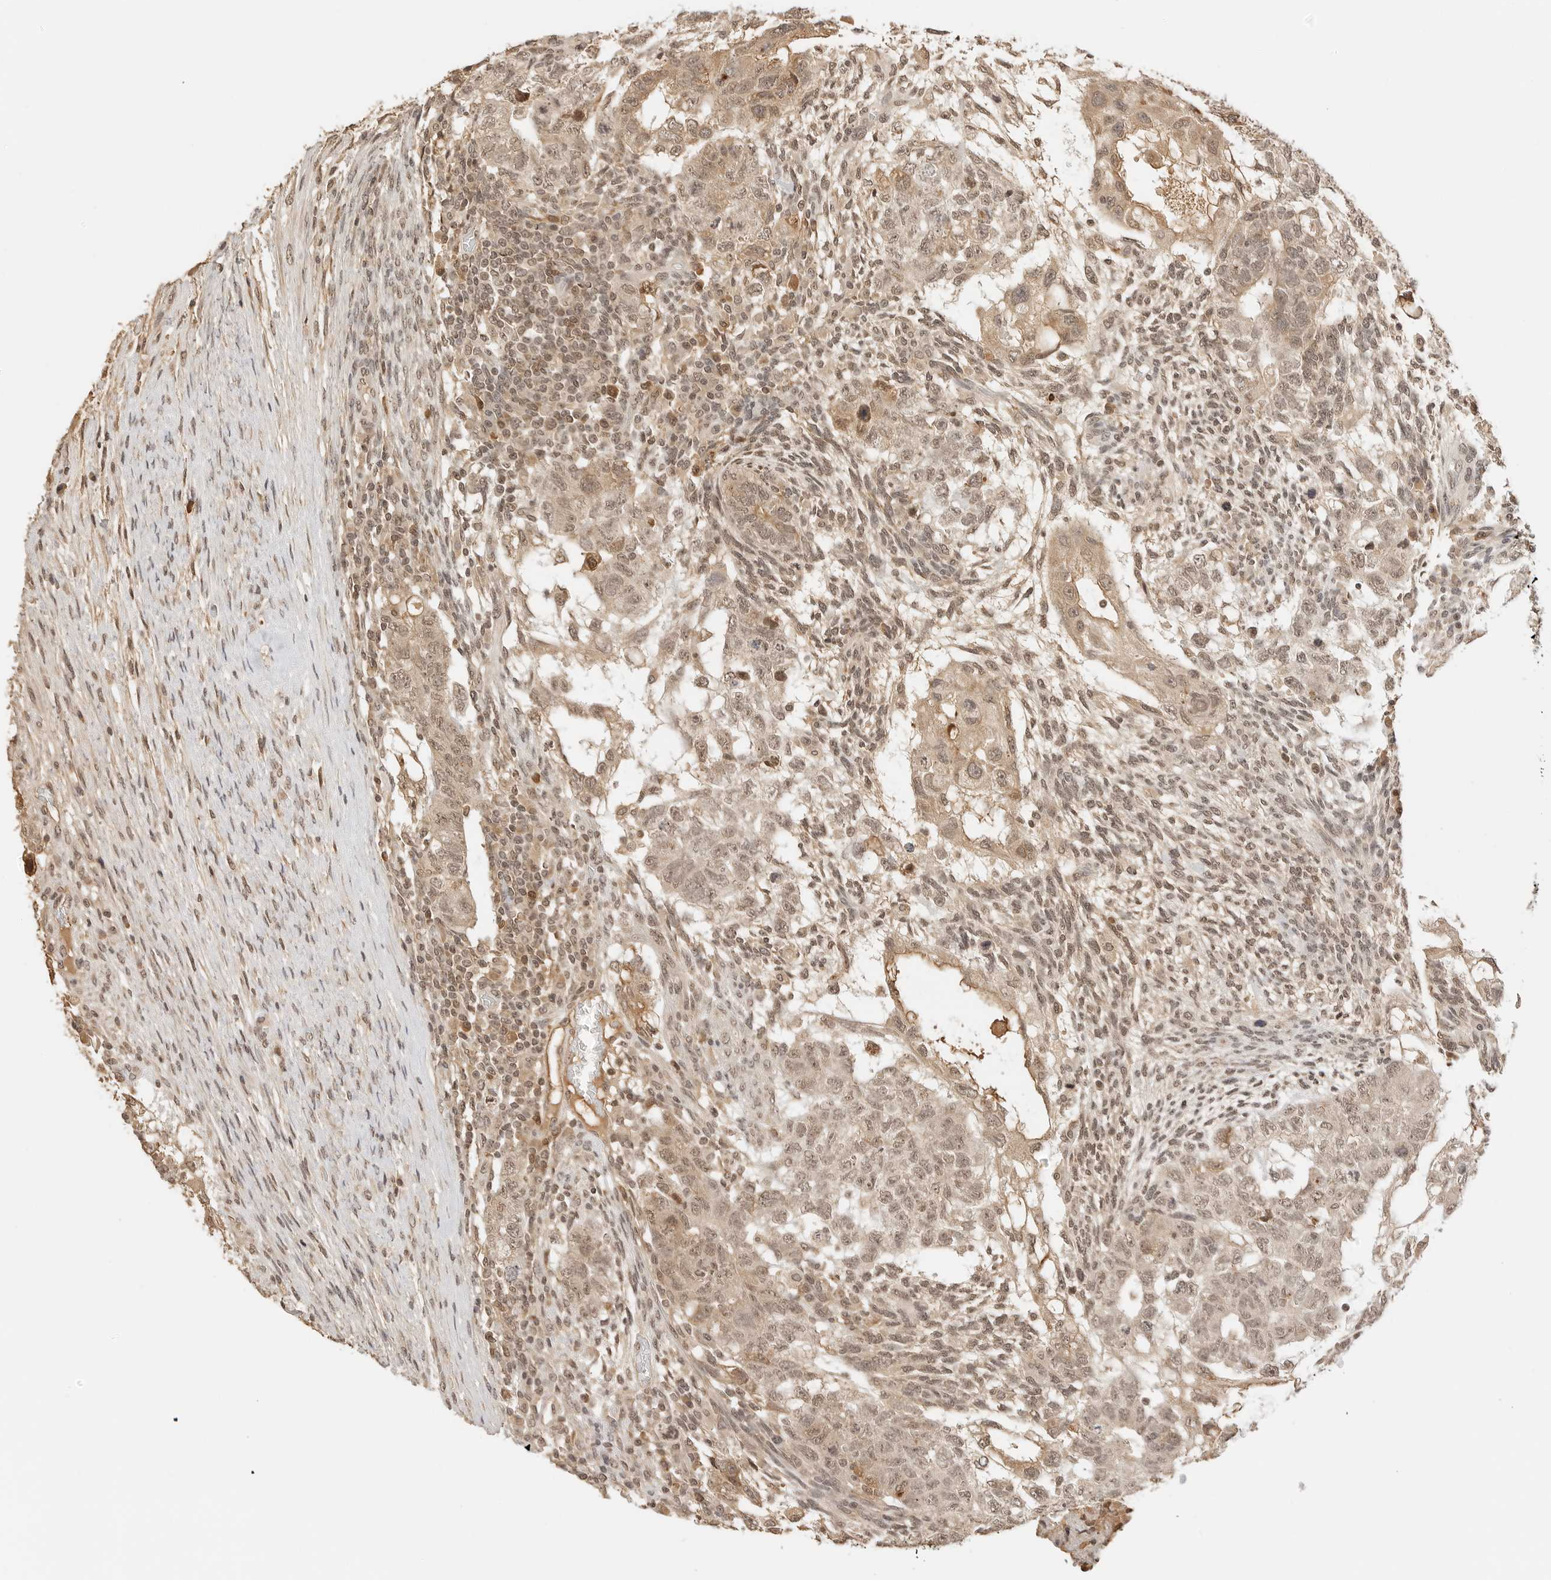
{"staining": {"intensity": "moderate", "quantity": ">75%", "location": "cytoplasmic/membranous,nuclear"}, "tissue": "testis cancer", "cell_type": "Tumor cells", "image_type": "cancer", "snomed": [{"axis": "morphology", "description": "Normal tissue, NOS"}, {"axis": "morphology", "description": "Carcinoma, Embryonal, NOS"}, {"axis": "topography", "description": "Testis"}], "caption": "The micrograph shows staining of embryonal carcinoma (testis), revealing moderate cytoplasmic/membranous and nuclear protein positivity (brown color) within tumor cells. (Brightfield microscopy of DAB IHC at high magnification).", "gene": "SEPTIN4", "patient": {"sex": "male", "age": 36}}